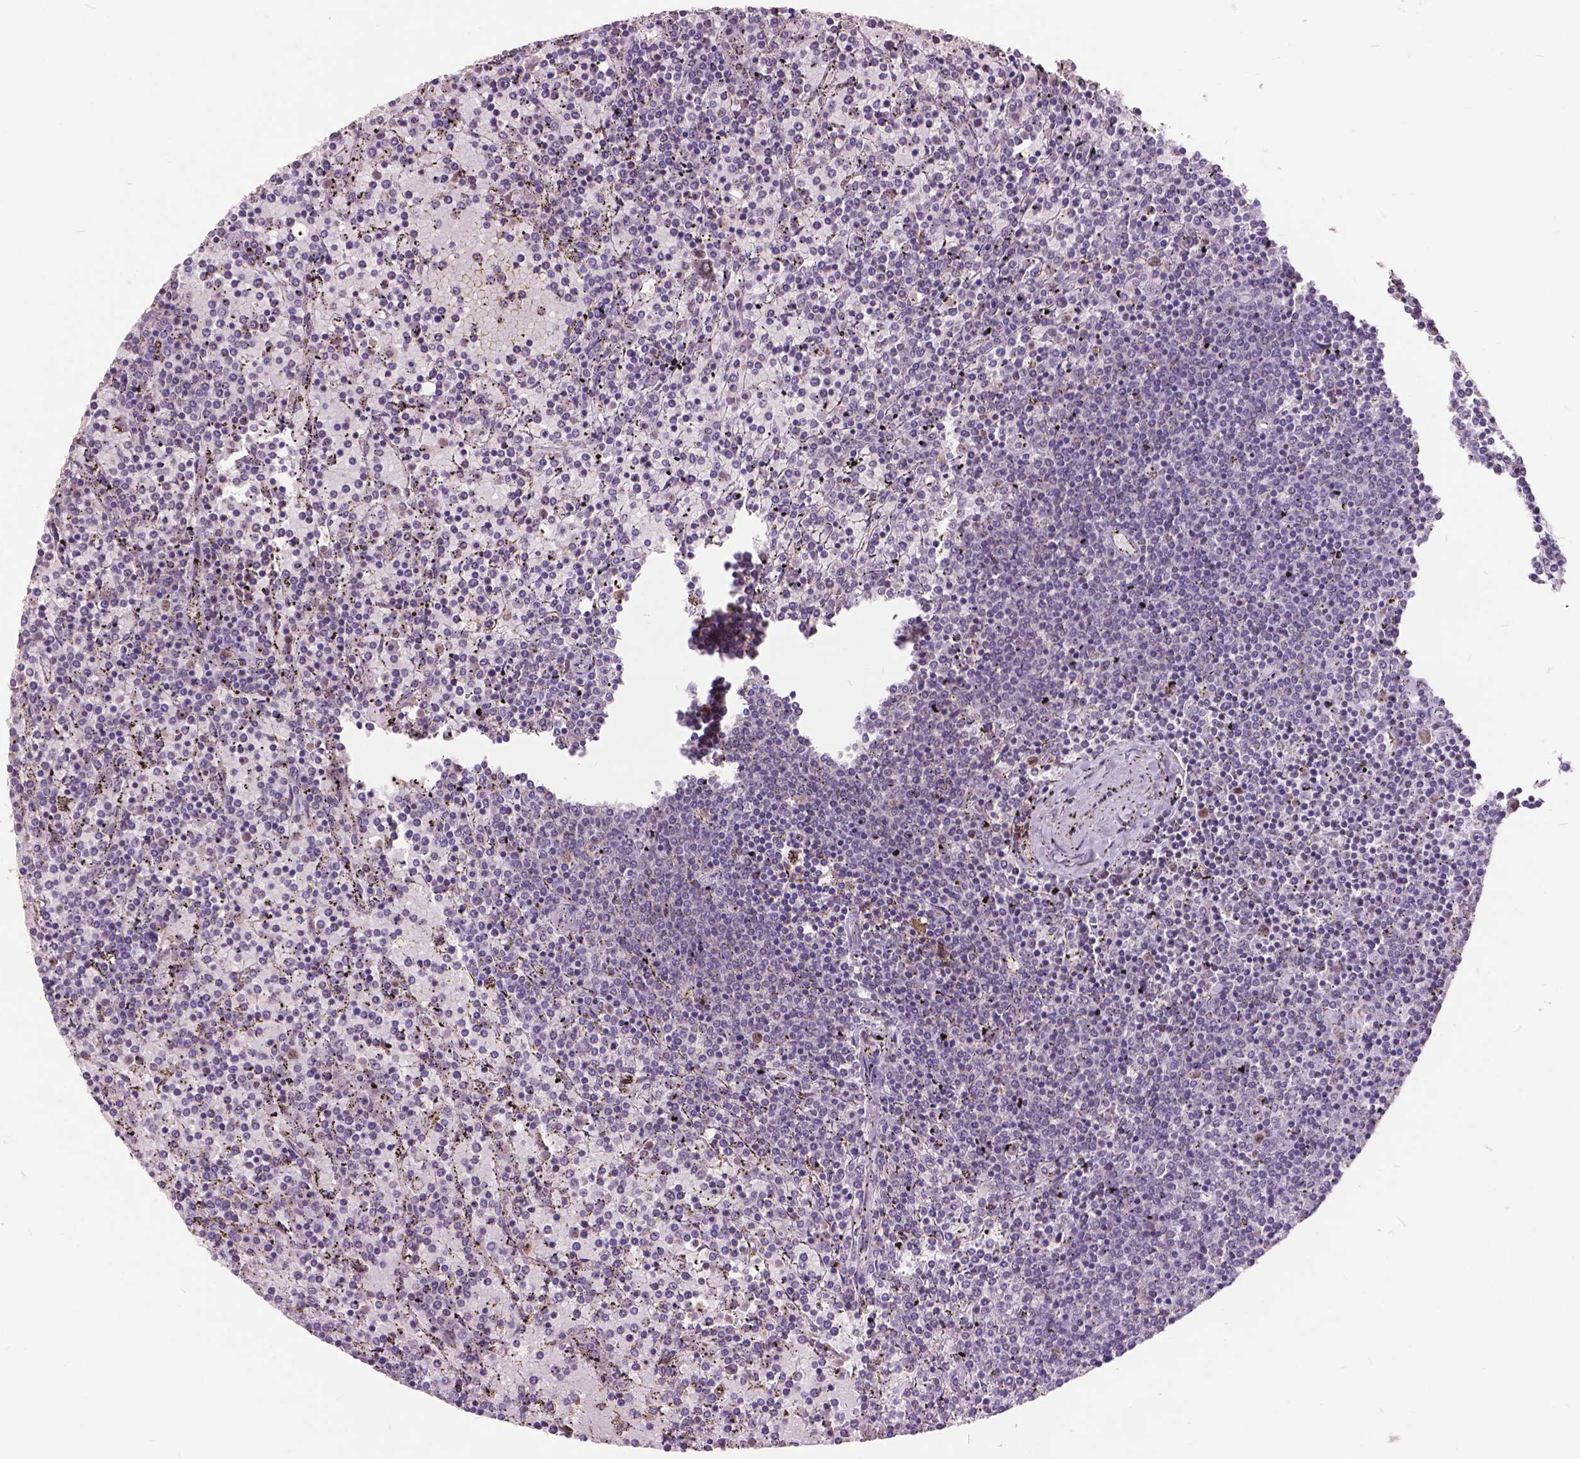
{"staining": {"intensity": "negative", "quantity": "none", "location": "none"}, "tissue": "lymphoma", "cell_type": "Tumor cells", "image_type": "cancer", "snomed": [{"axis": "morphology", "description": "Malignant lymphoma, non-Hodgkin's type, Low grade"}, {"axis": "topography", "description": "Spleen"}], "caption": "A high-resolution photomicrograph shows IHC staining of lymphoma, which reveals no significant positivity in tumor cells.", "gene": "MSH2", "patient": {"sex": "female", "age": 77}}